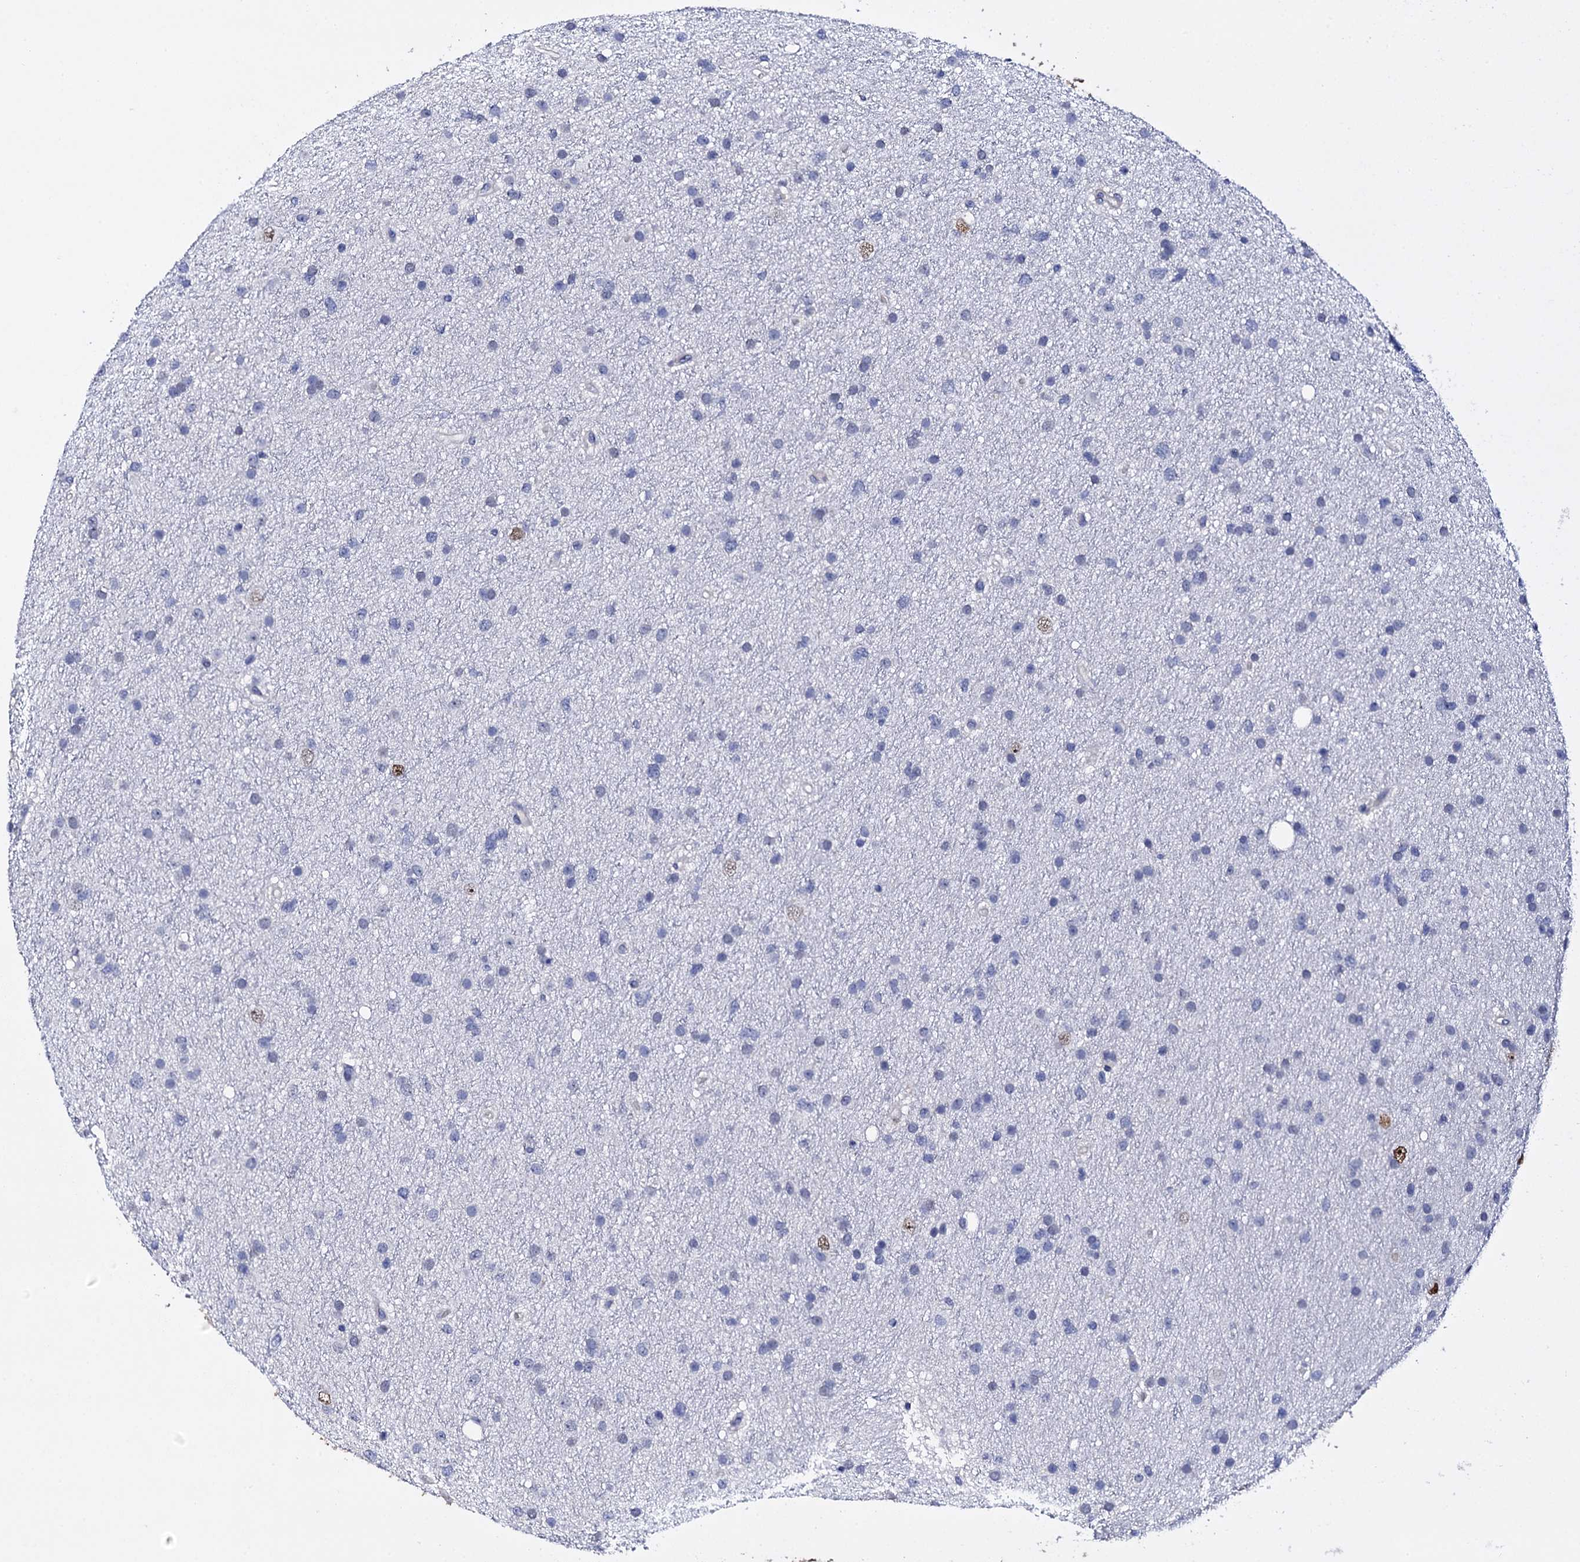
{"staining": {"intensity": "weak", "quantity": "<25%", "location": "nuclear"}, "tissue": "glioma", "cell_type": "Tumor cells", "image_type": "cancer", "snomed": [{"axis": "morphology", "description": "Glioma, malignant, Low grade"}, {"axis": "topography", "description": "Cerebral cortex"}], "caption": "Glioma stained for a protein using immunohistochemistry (IHC) displays no expression tumor cells.", "gene": "NPM2", "patient": {"sex": "female", "age": 39}}